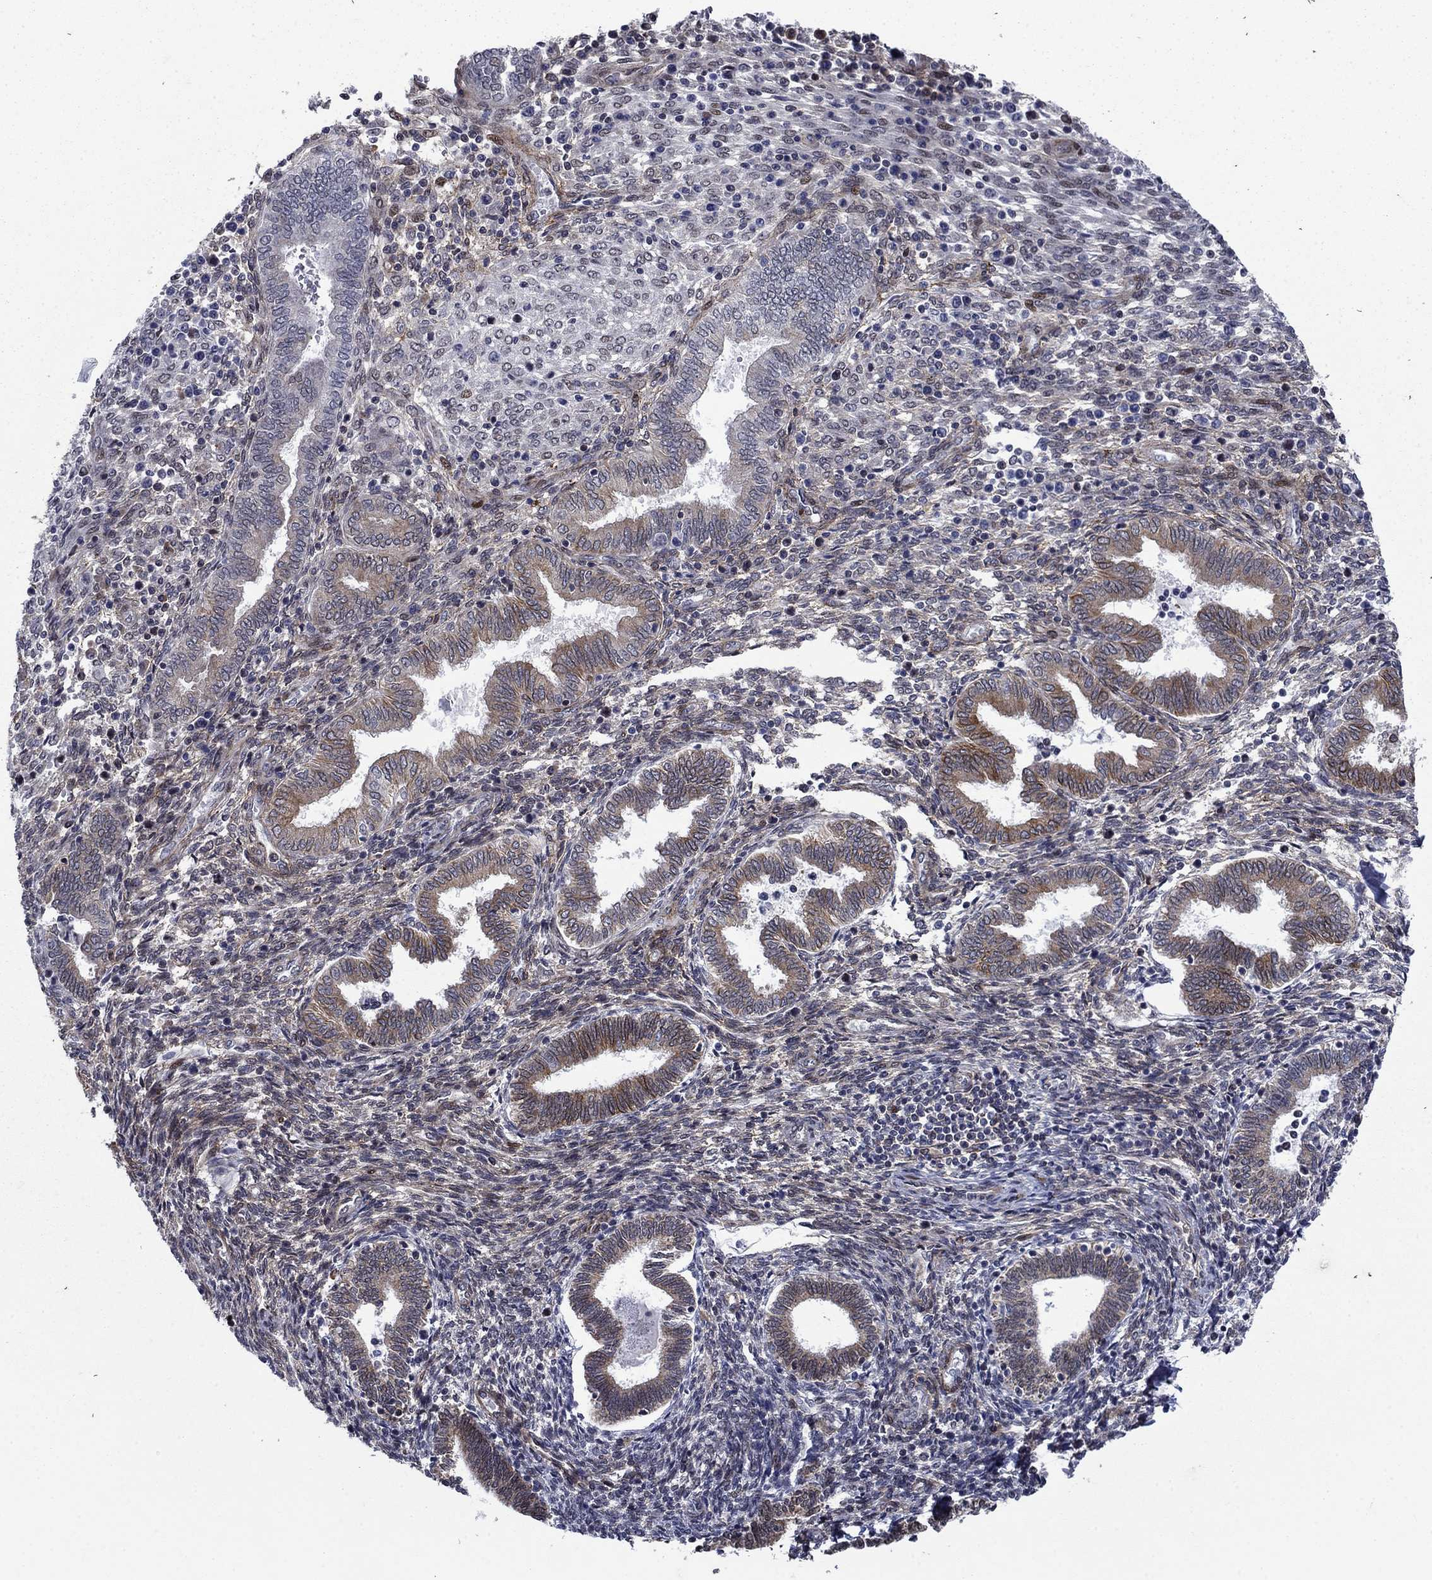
{"staining": {"intensity": "moderate", "quantity": "<25%", "location": "cytoplasmic/membranous"}, "tissue": "endometrium", "cell_type": "Cells in endometrial stroma", "image_type": "normal", "snomed": [{"axis": "morphology", "description": "Normal tissue, NOS"}, {"axis": "topography", "description": "Endometrium"}], "caption": "A high-resolution histopathology image shows IHC staining of unremarkable endometrium, which exhibits moderate cytoplasmic/membranous positivity in about <25% of cells in endometrial stroma.", "gene": "DHRS7", "patient": {"sex": "female", "age": 42}}